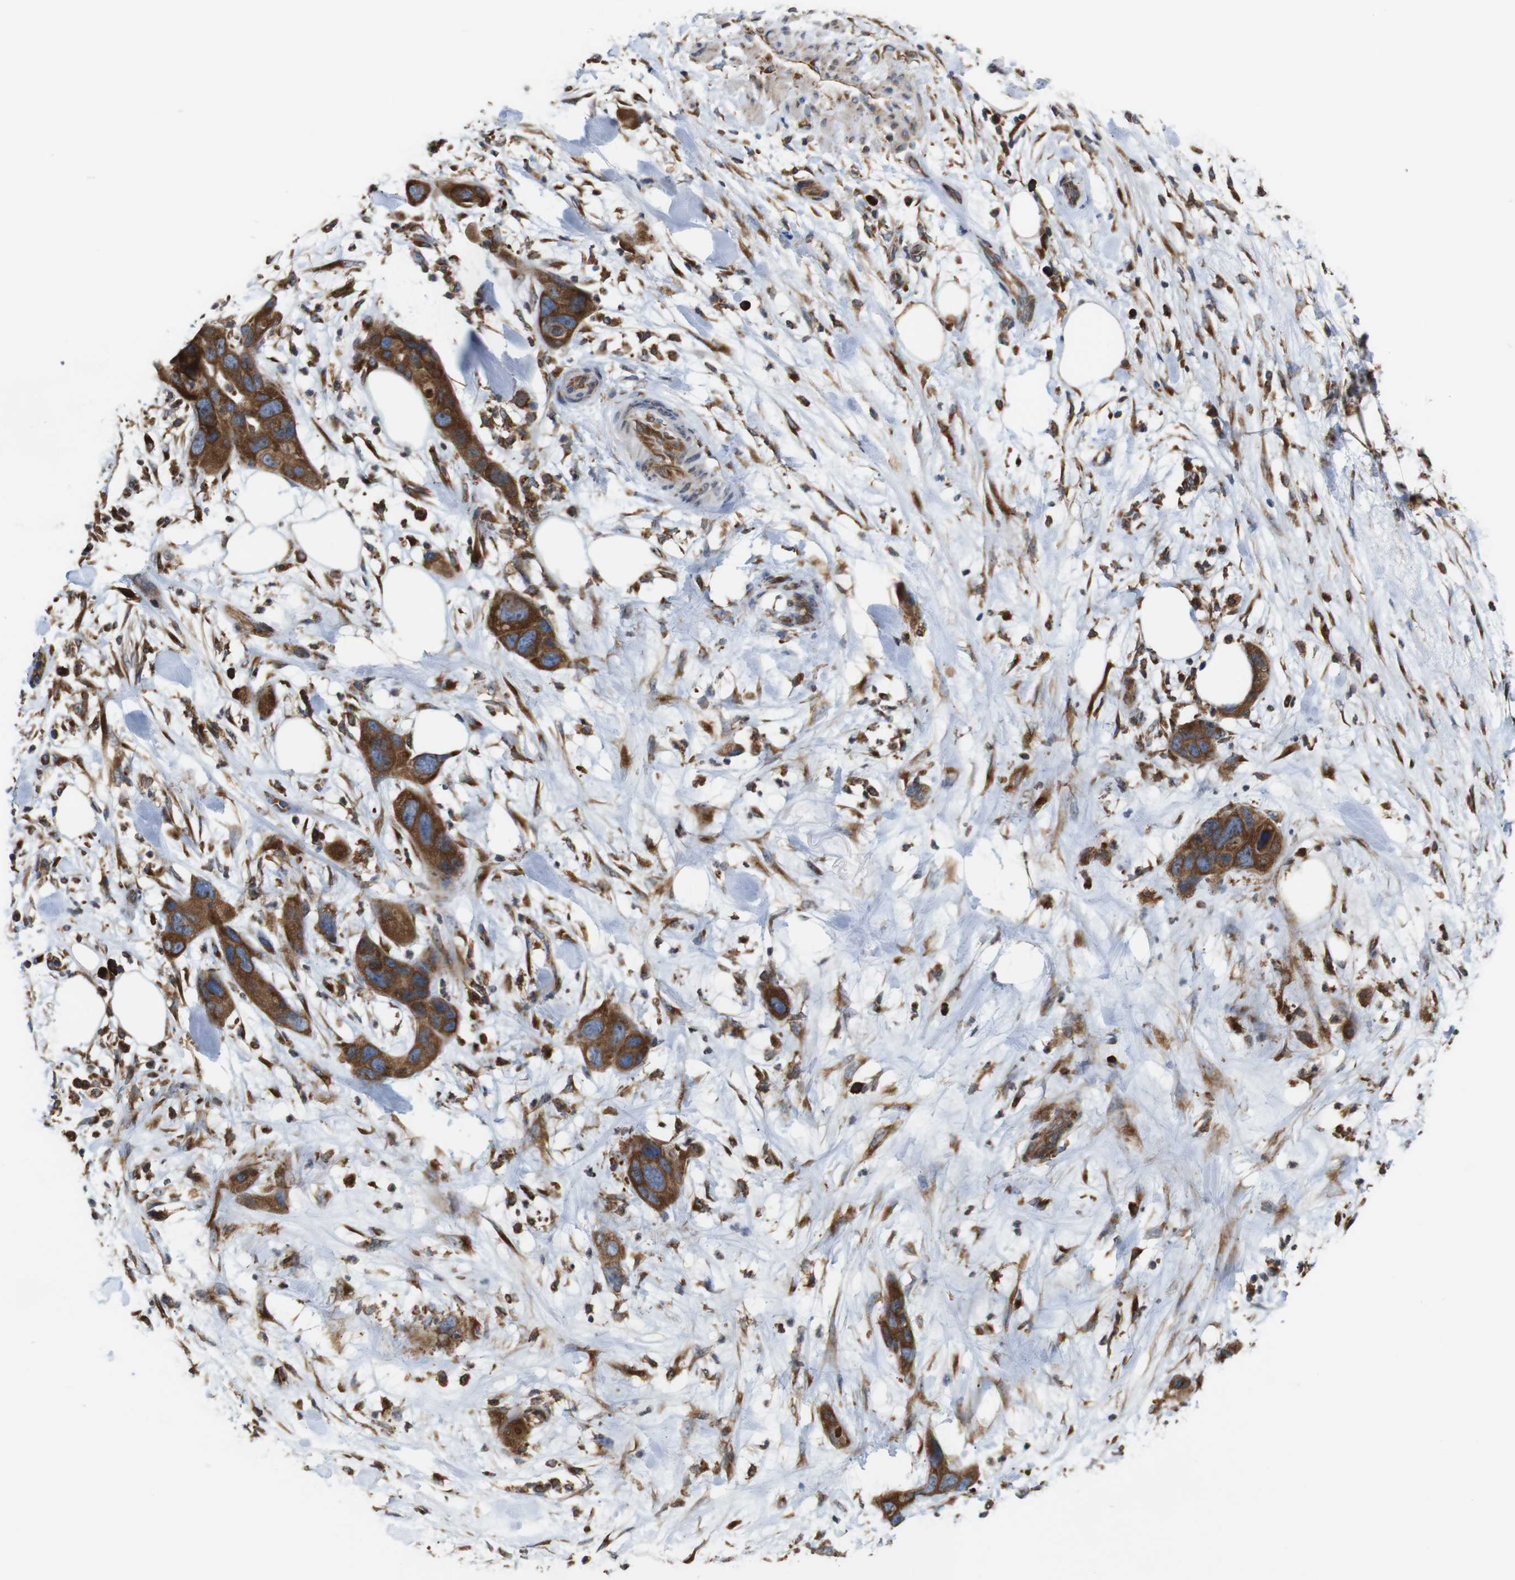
{"staining": {"intensity": "moderate", "quantity": ">75%", "location": "cytoplasmic/membranous"}, "tissue": "pancreatic cancer", "cell_type": "Tumor cells", "image_type": "cancer", "snomed": [{"axis": "morphology", "description": "Adenocarcinoma, NOS"}, {"axis": "topography", "description": "Pancreas"}], "caption": "The histopathology image displays staining of pancreatic cancer (adenocarcinoma), revealing moderate cytoplasmic/membranous protein positivity (brown color) within tumor cells.", "gene": "UGGT1", "patient": {"sex": "female", "age": 71}}